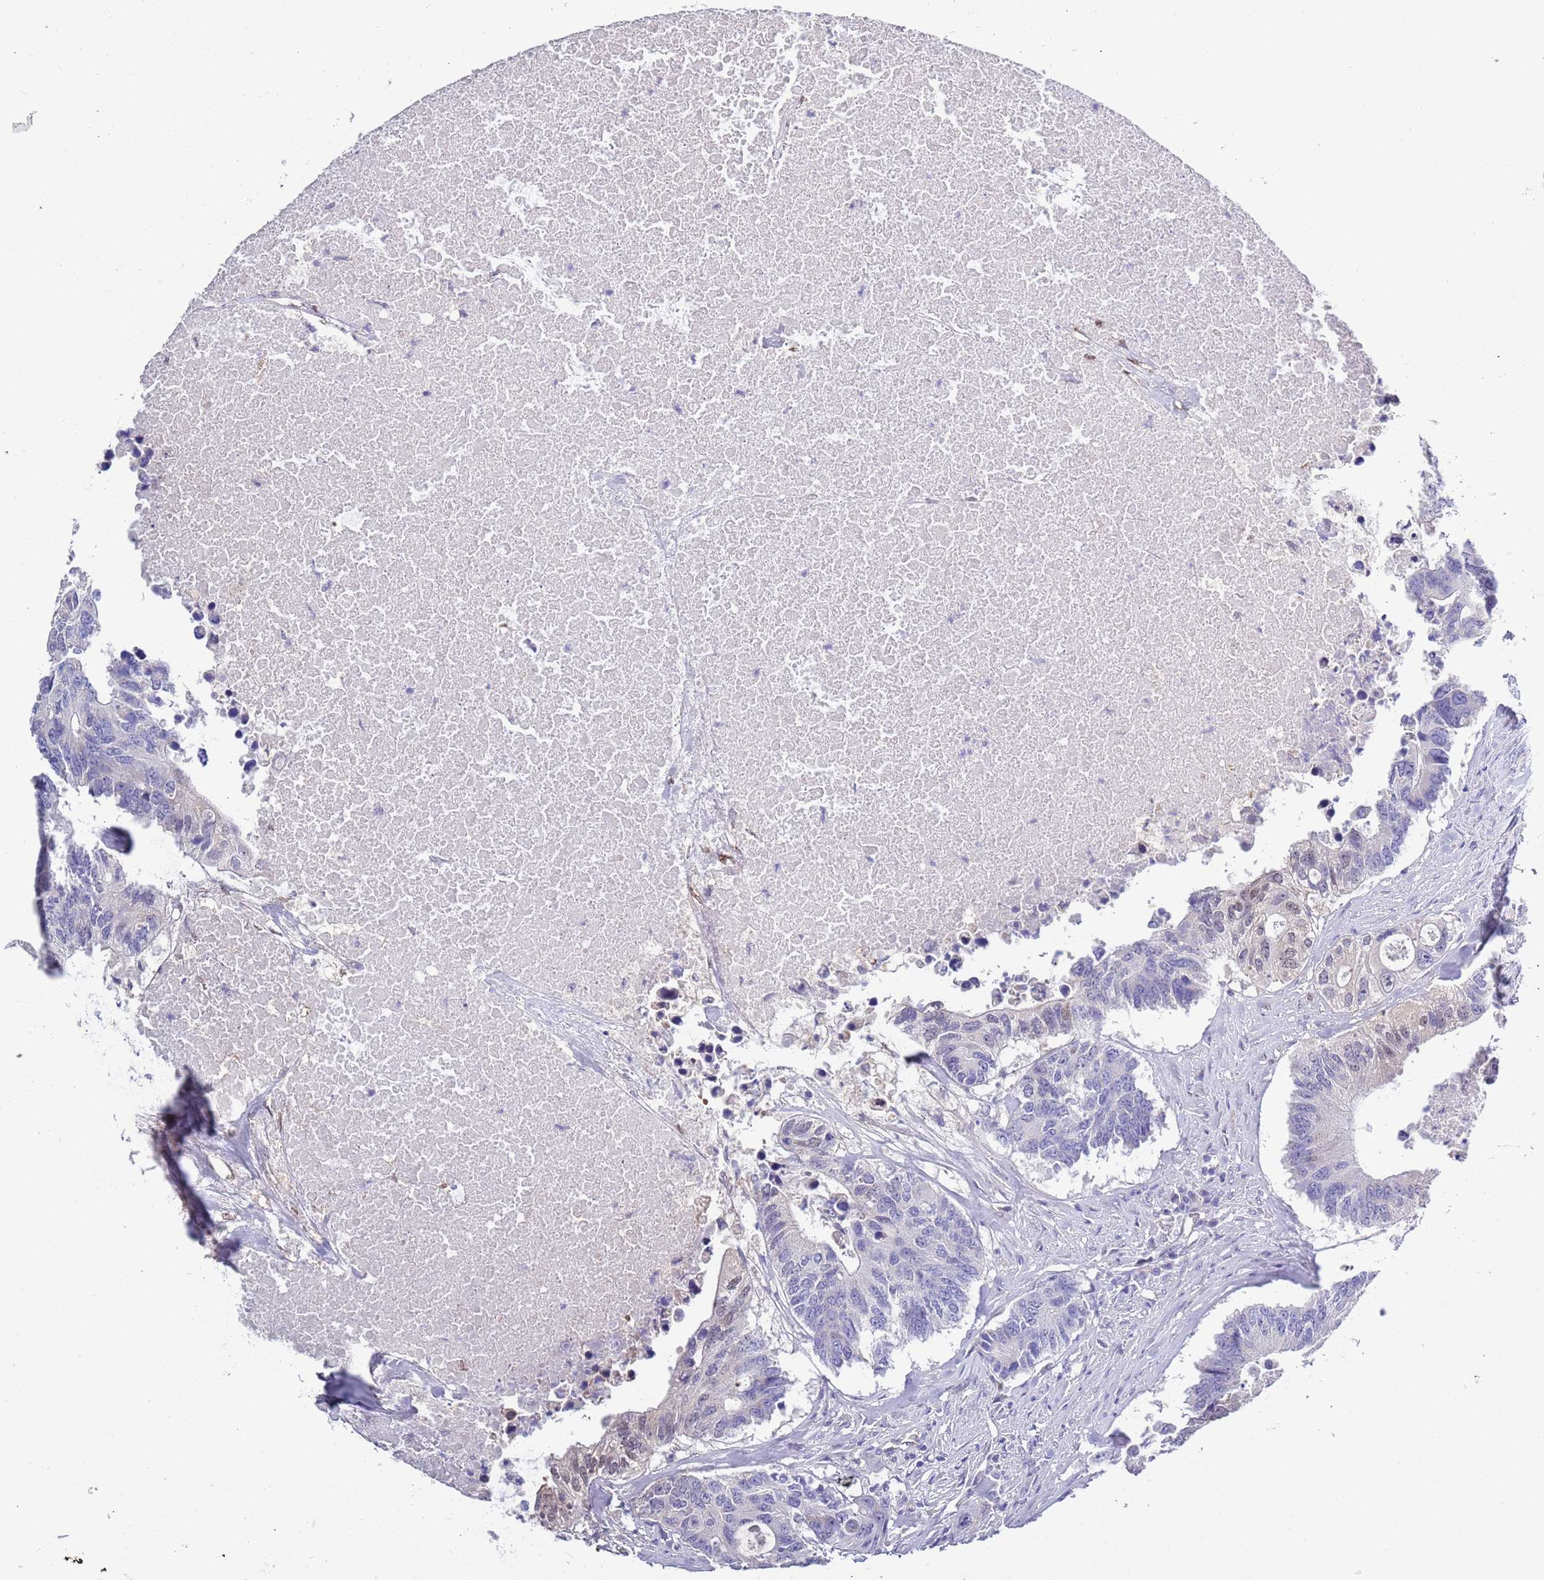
{"staining": {"intensity": "weak", "quantity": "<25%", "location": "nuclear"}, "tissue": "colorectal cancer", "cell_type": "Tumor cells", "image_type": "cancer", "snomed": [{"axis": "morphology", "description": "Adenocarcinoma, NOS"}, {"axis": "topography", "description": "Colon"}], "caption": "Tumor cells are negative for brown protein staining in adenocarcinoma (colorectal).", "gene": "BRMS1L", "patient": {"sex": "male", "age": 71}}